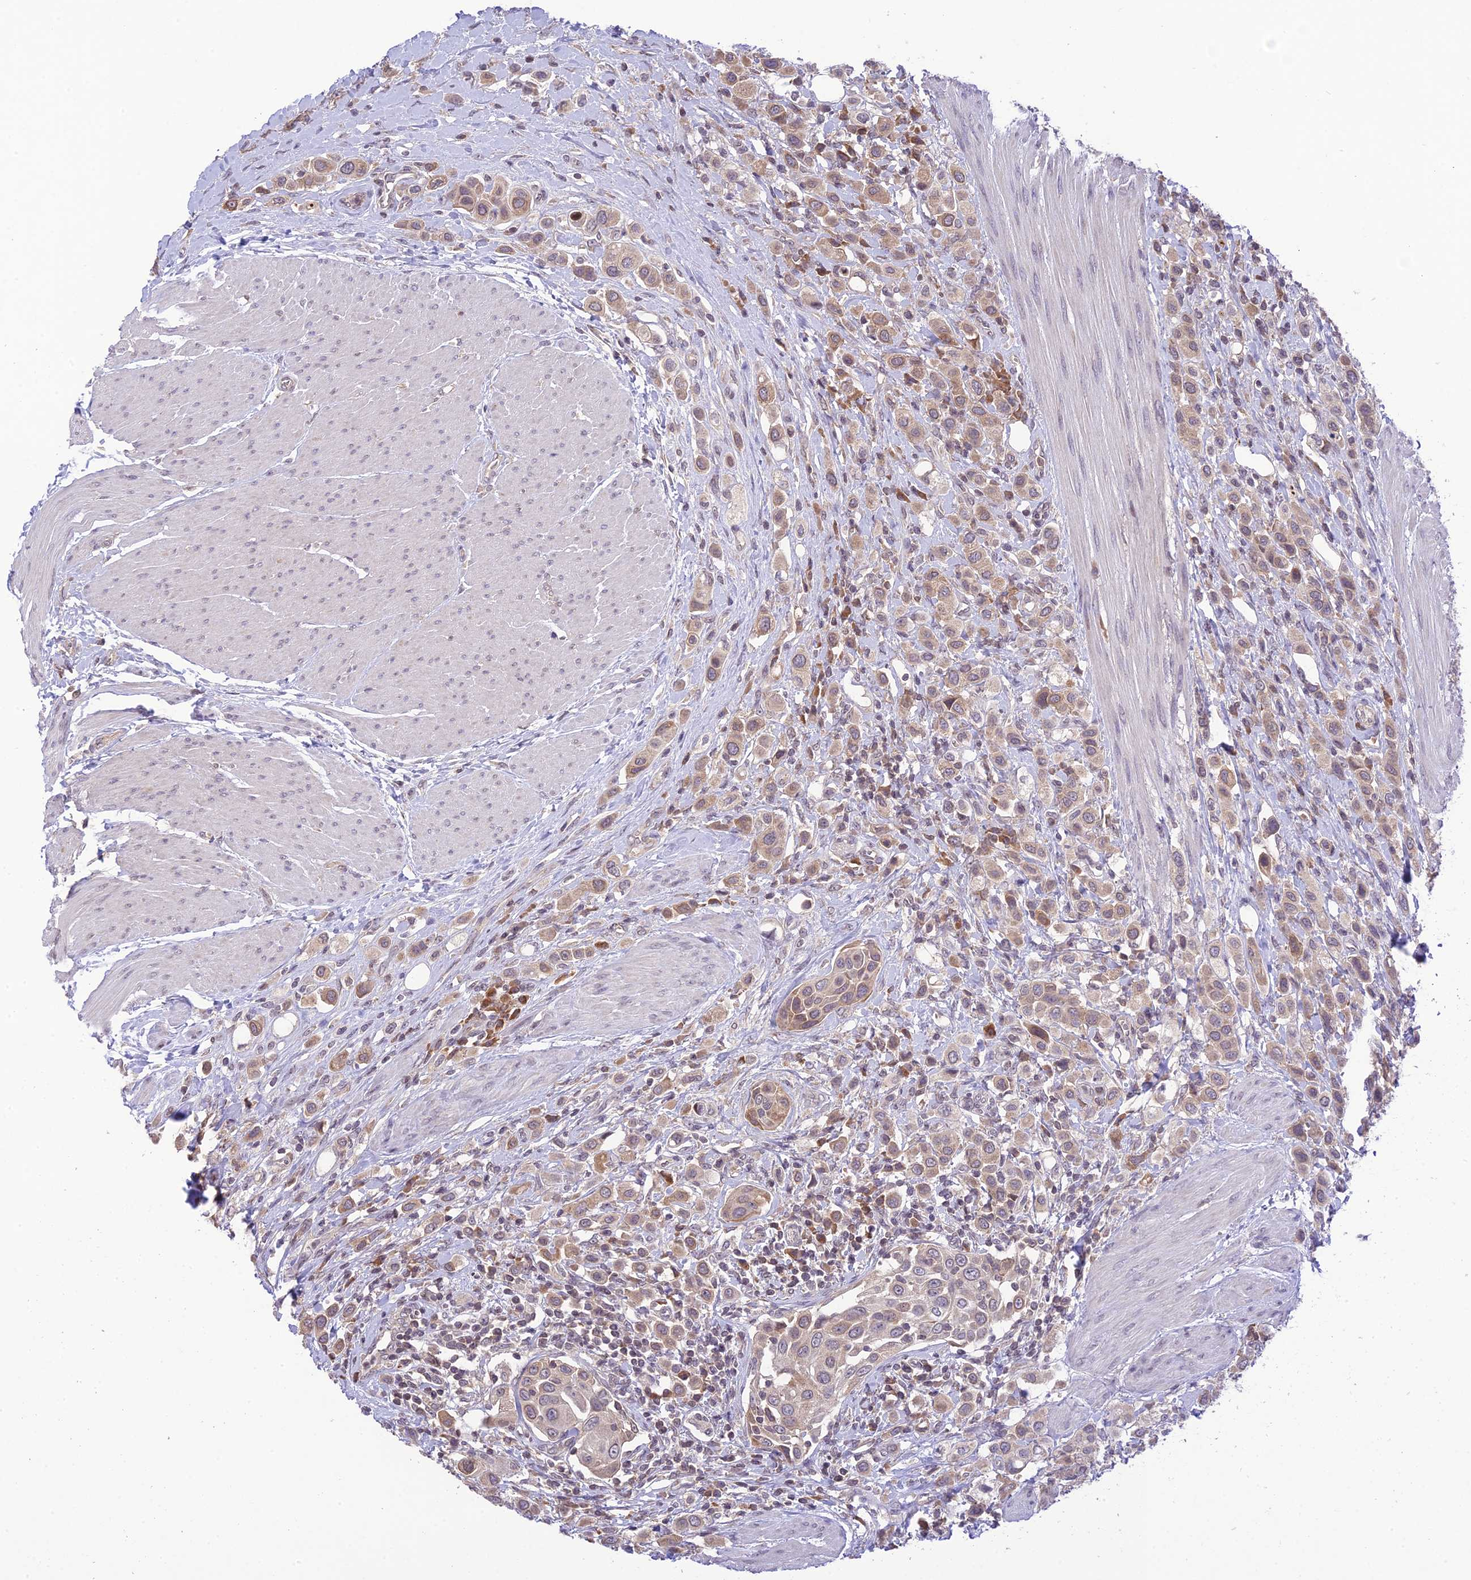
{"staining": {"intensity": "weak", "quantity": ">75%", "location": "cytoplasmic/membranous"}, "tissue": "urothelial cancer", "cell_type": "Tumor cells", "image_type": "cancer", "snomed": [{"axis": "morphology", "description": "Urothelial carcinoma, High grade"}, {"axis": "topography", "description": "Urinary bladder"}], "caption": "Protein staining demonstrates weak cytoplasmic/membranous expression in approximately >75% of tumor cells in urothelial cancer.", "gene": "TEKT1", "patient": {"sex": "male", "age": 50}}